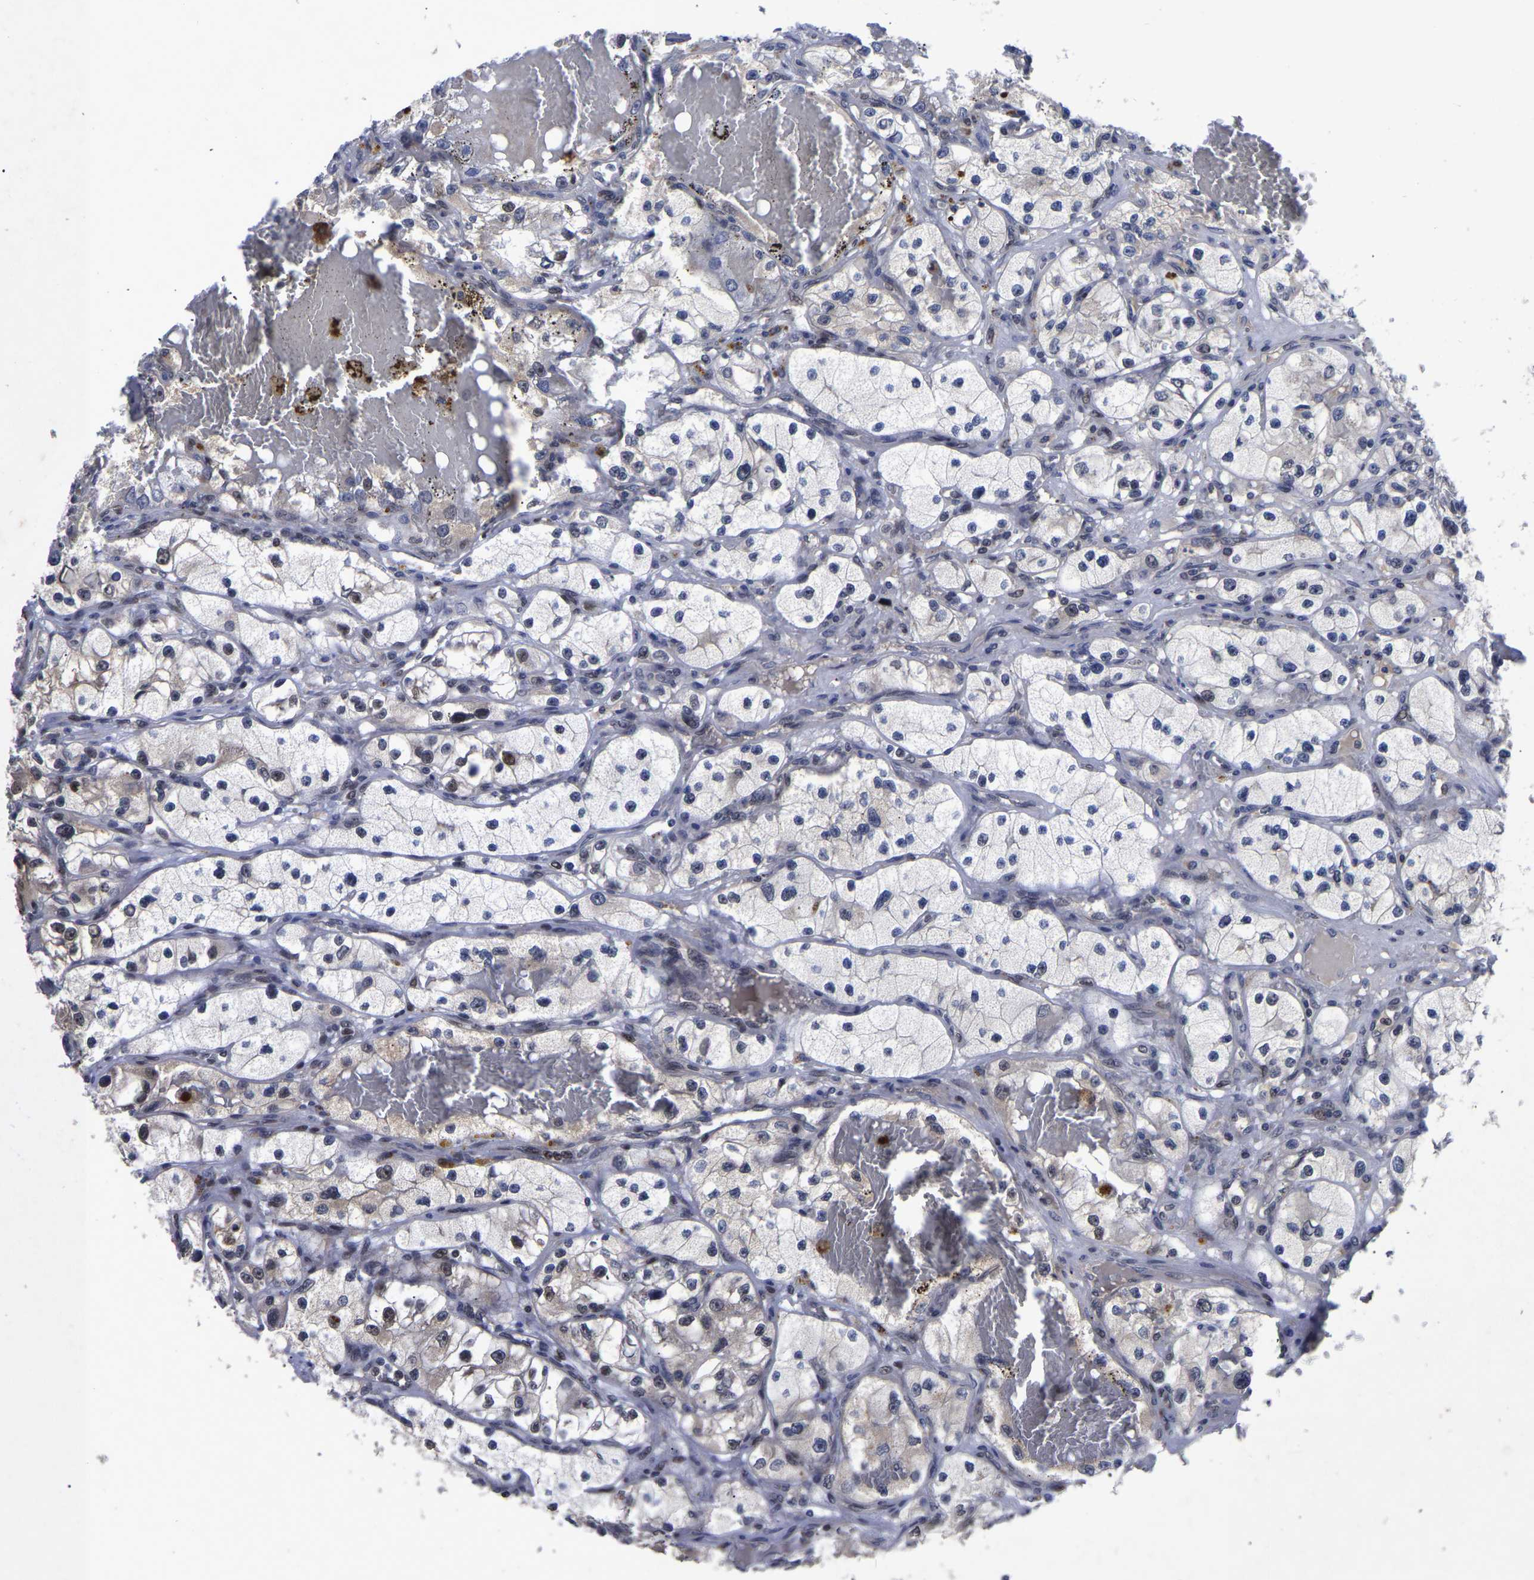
{"staining": {"intensity": "moderate", "quantity": "25%-75%", "location": "nuclear"}, "tissue": "renal cancer", "cell_type": "Tumor cells", "image_type": "cancer", "snomed": [{"axis": "morphology", "description": "Adenocarcinoma, NOS"}, {"axis": "topography", "description": "Kidney"}], "caption": "A histopathology image of renal adenocarcinoma stained for a protein displays moderate nuclear brown staining in tumor cells.", "gene": "JUNB", "patient": {"sex": "female", "age": 57}}